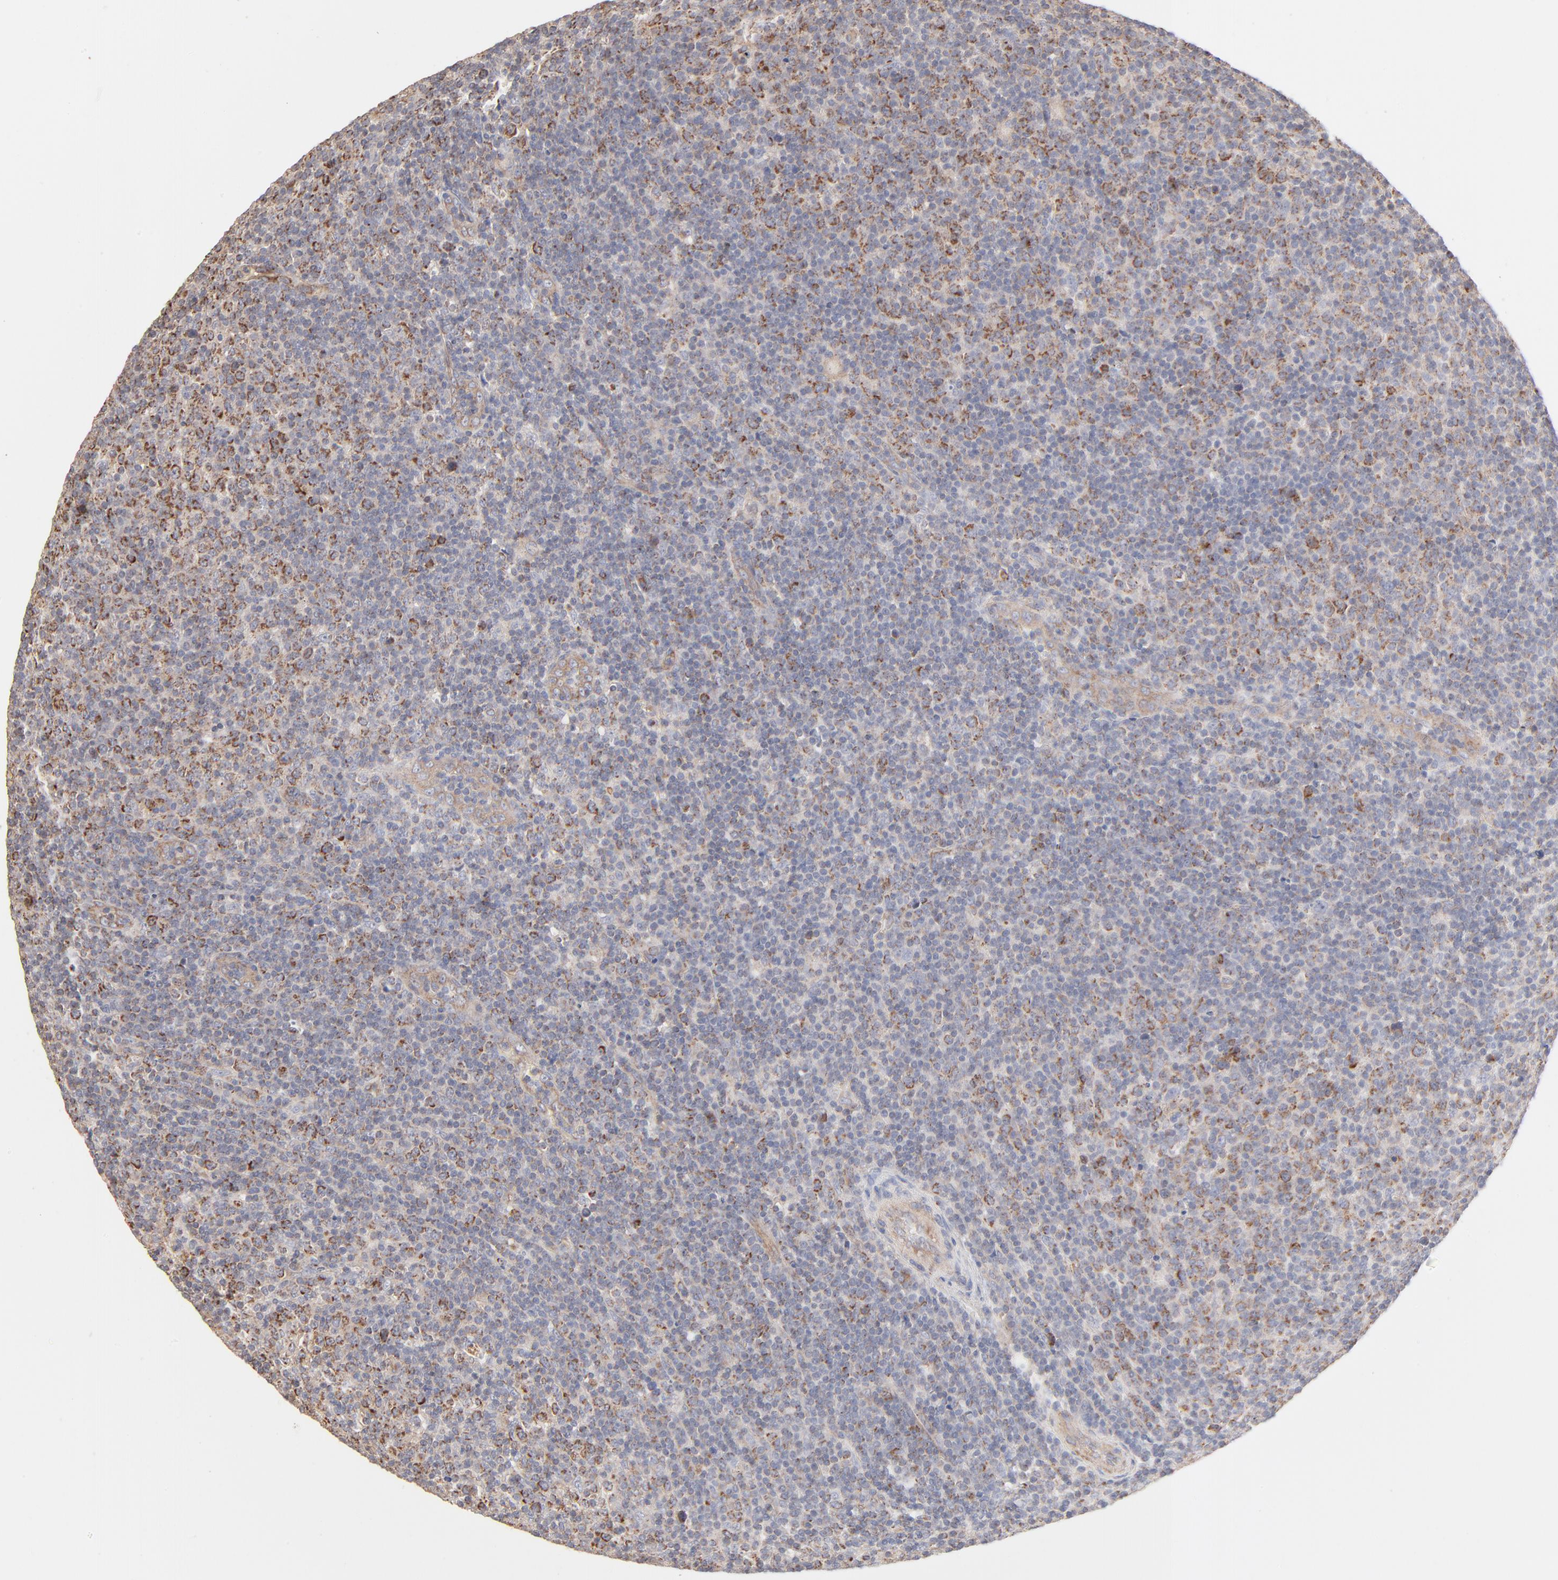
{"staining": {"intensity": "moderate", "quantity": "<25%", "location": "cytoplasmic/membranous"}, "tissue": "lymphoma", "cell_type": "Tumor cells", "image_type": "cancer", "snomed": [{"axis": "morphology", "description": "Malignant lymphoma, non-Hodgkin's type, Low grade"}, {"axis": "topography", "description": "Lymph node"}], "caption": "Human lymphoma stained with a protein marker displays moderate staining in tumor cells.", "gene": "SPTB", "patient": {"sex": "male", "age": 70}}